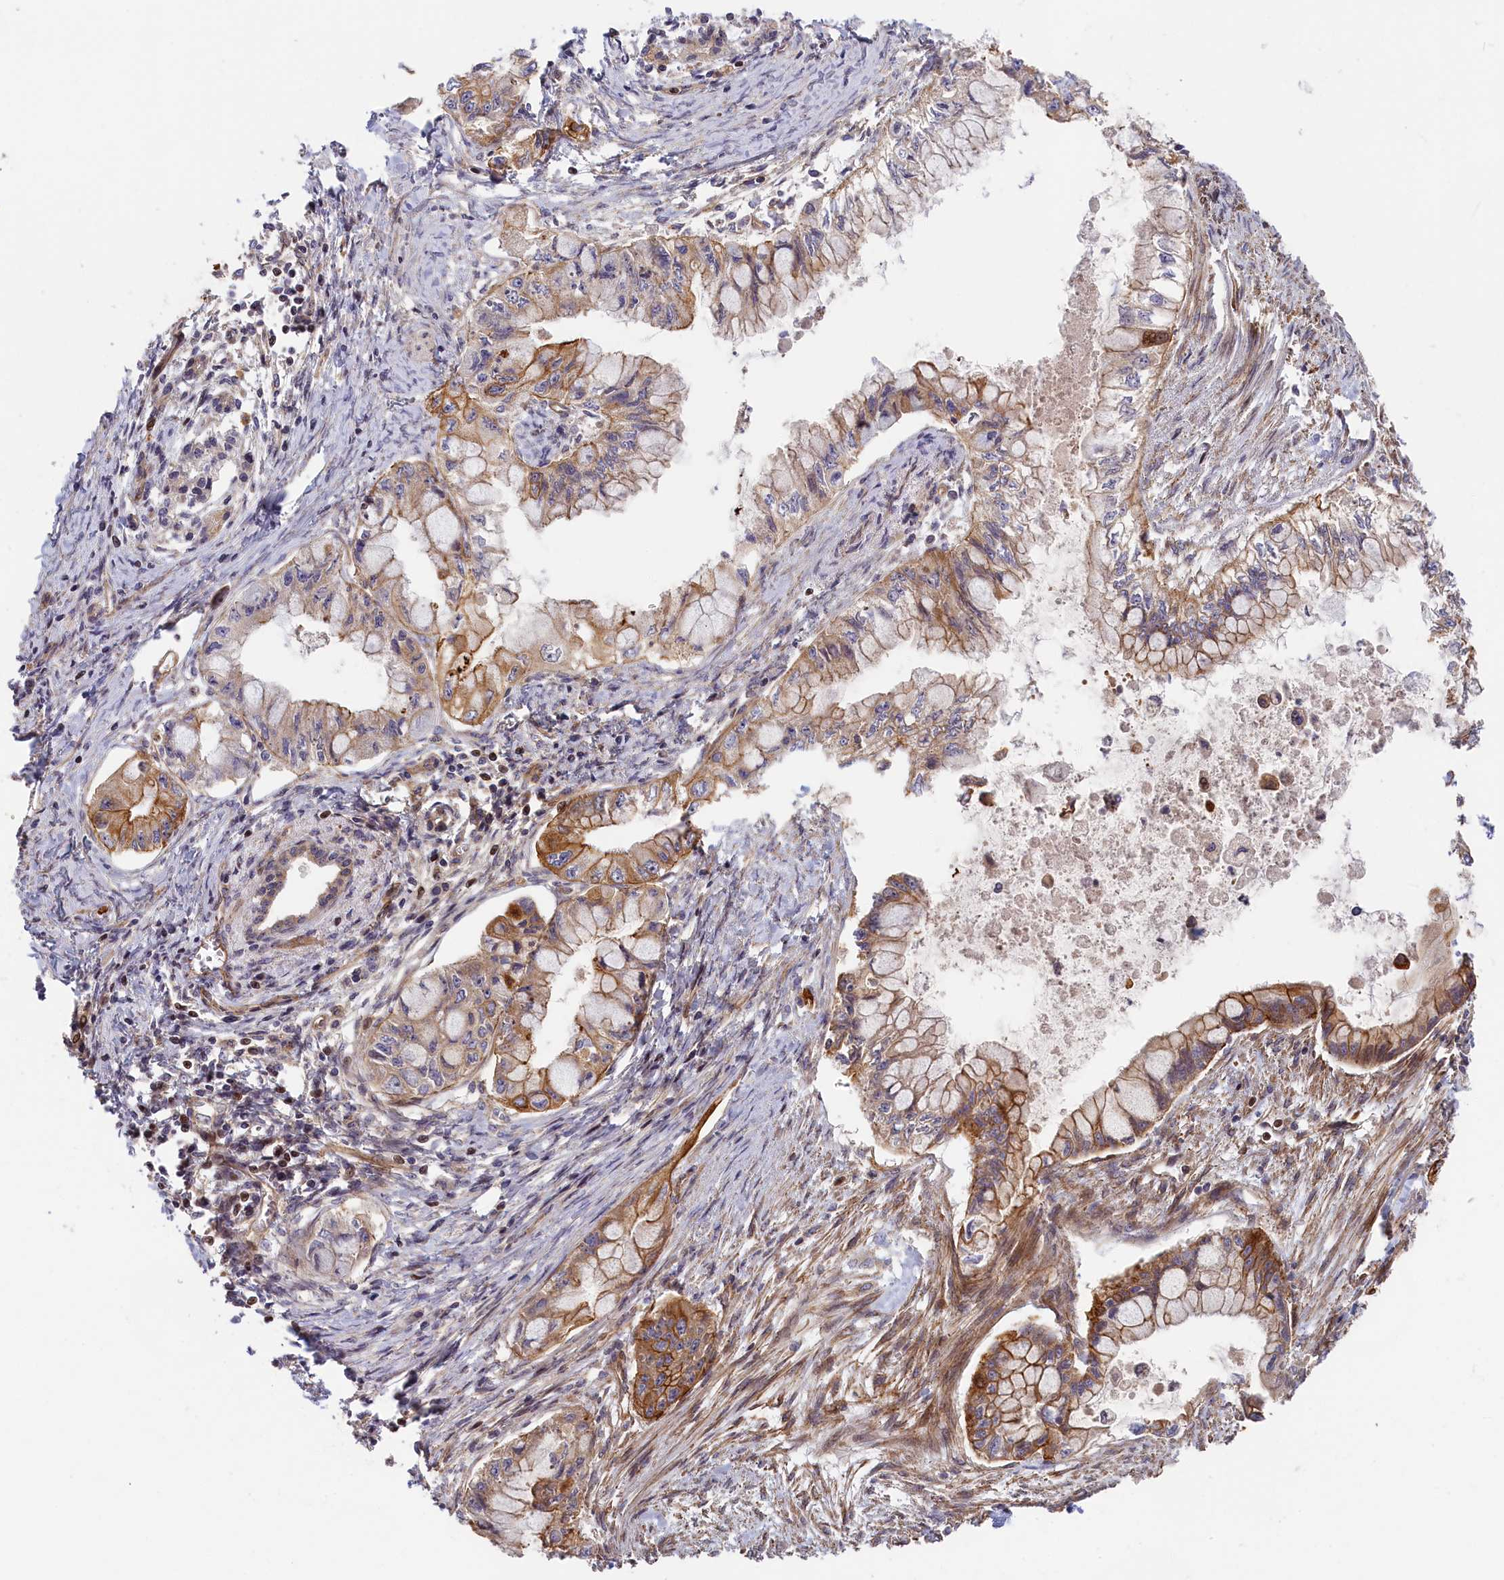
{"staining": {"intensity": "moderate", "quantity": ">75%", "location": "cytoplasmic/membranous"}, "tissue": "pancreatic cancer", "cell_type": "Tumor cells", "image_type": "cancer", "snomed": [{"axis": "morphology", "description": "Adenocarcinoma, NOS"}, {"axis": "topography", "description": "Pancreas"}], "caption": "Human pancreatic adenocarcinoma stained for a protein (brown) demonstrates moderate cytoplasmic/membranous positive positivity in approximately >75% of tumor cells.", "gene": "CEP44", "patient": {"sex": "male", "age": 48}}